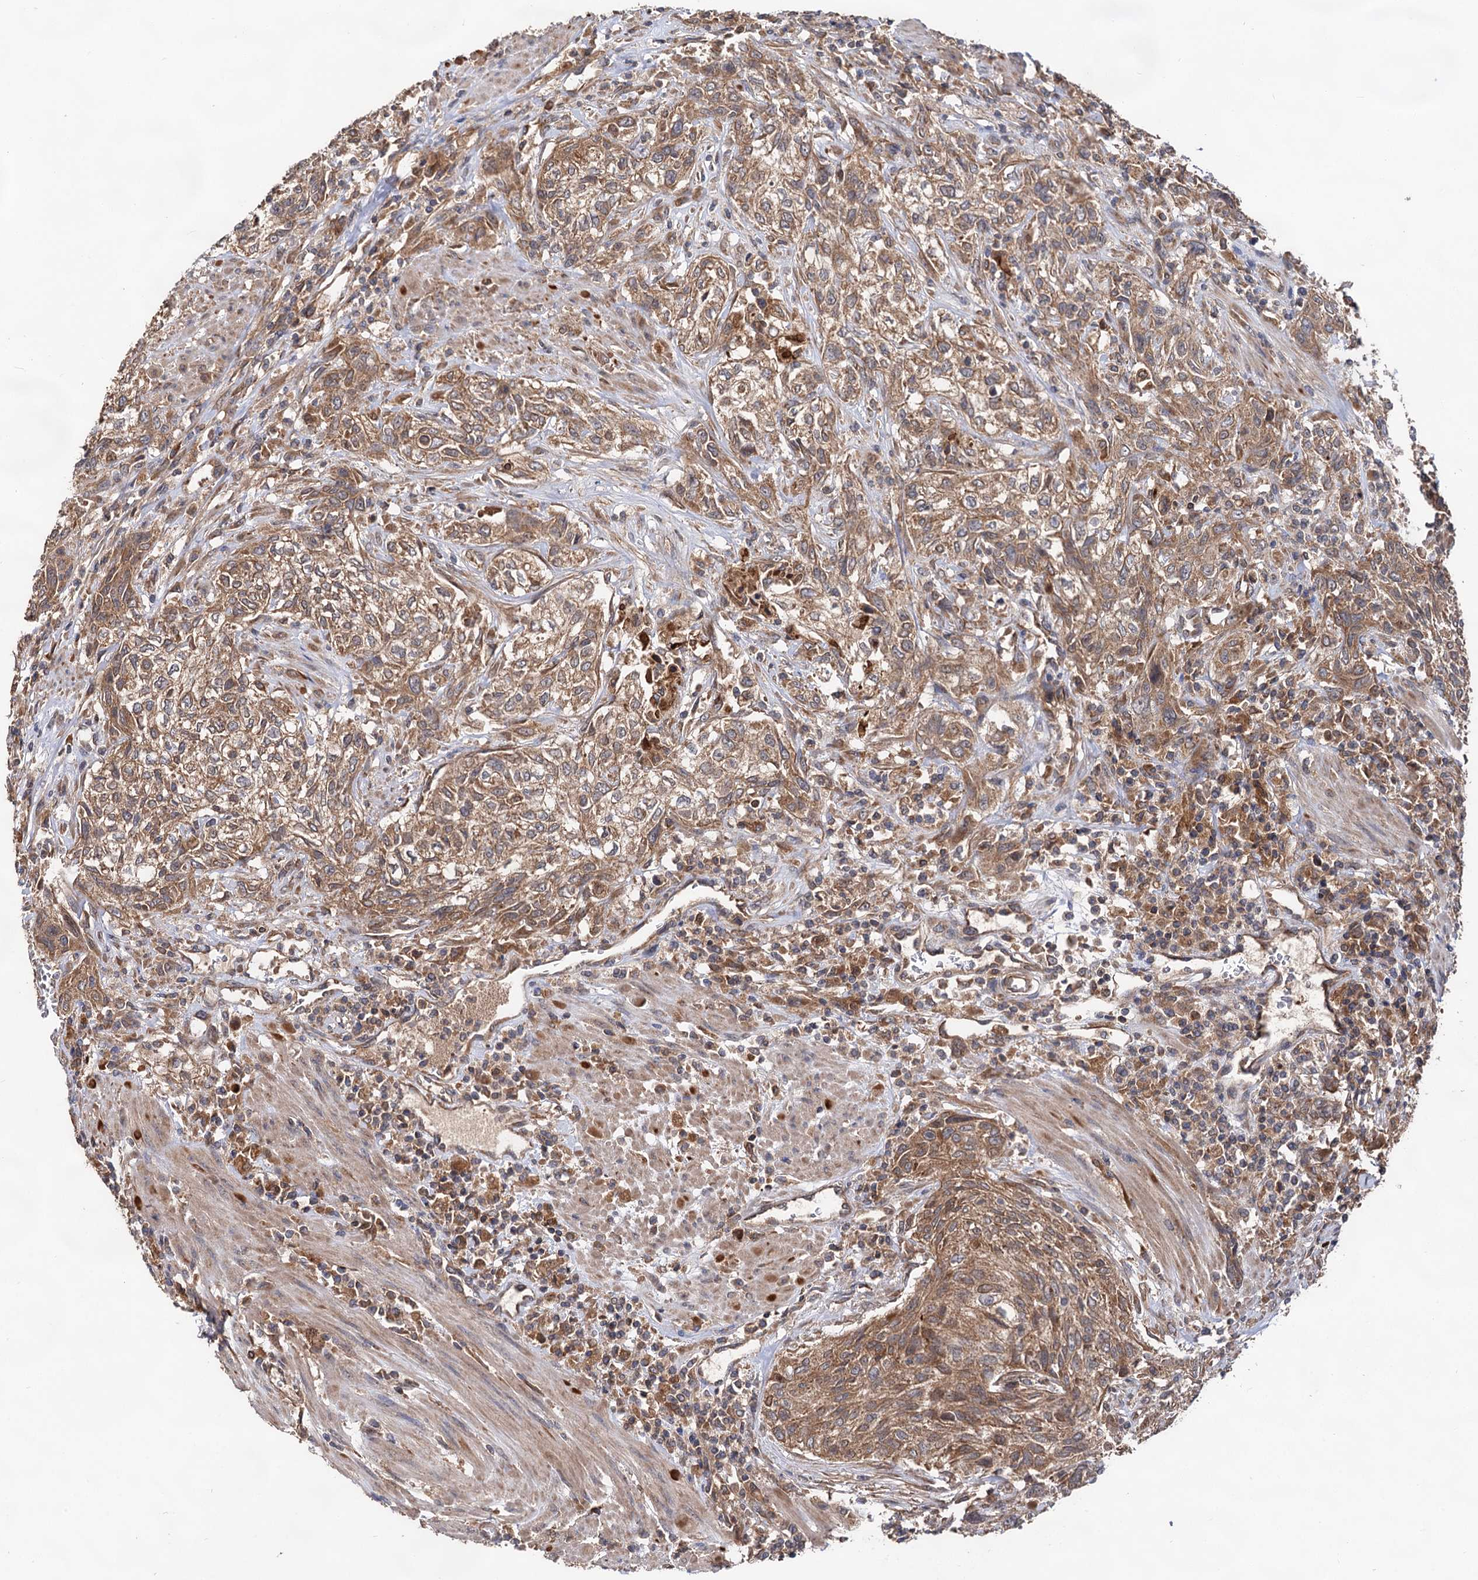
{"staining": {"intensity": "moderate", "quantity": ">75%", "location": "cytoplasmic/membranous"}, "tissue": "urothelial cancer", "cell_type": "Tumor cells", "image_type": "cancer", "snomed": [{"axis": "morphology", "description": "Normal tissue, NOS"}, {"axis": "morphology", "description": "Urothelial carcinoma, NOS"}, {"axis": "topography", "description": "Urinary bladder"}, {"axis": "topography", "description": "Peripheral nerve tissue"}], "caption": "Human urothelial cancer stained with a brown dye shows moderate cytoplasmic/membranous positive positivity in approximately >75% of tumor cells.", "gene": "TEX9", "patient": {"sex": "male", "age": 35}}